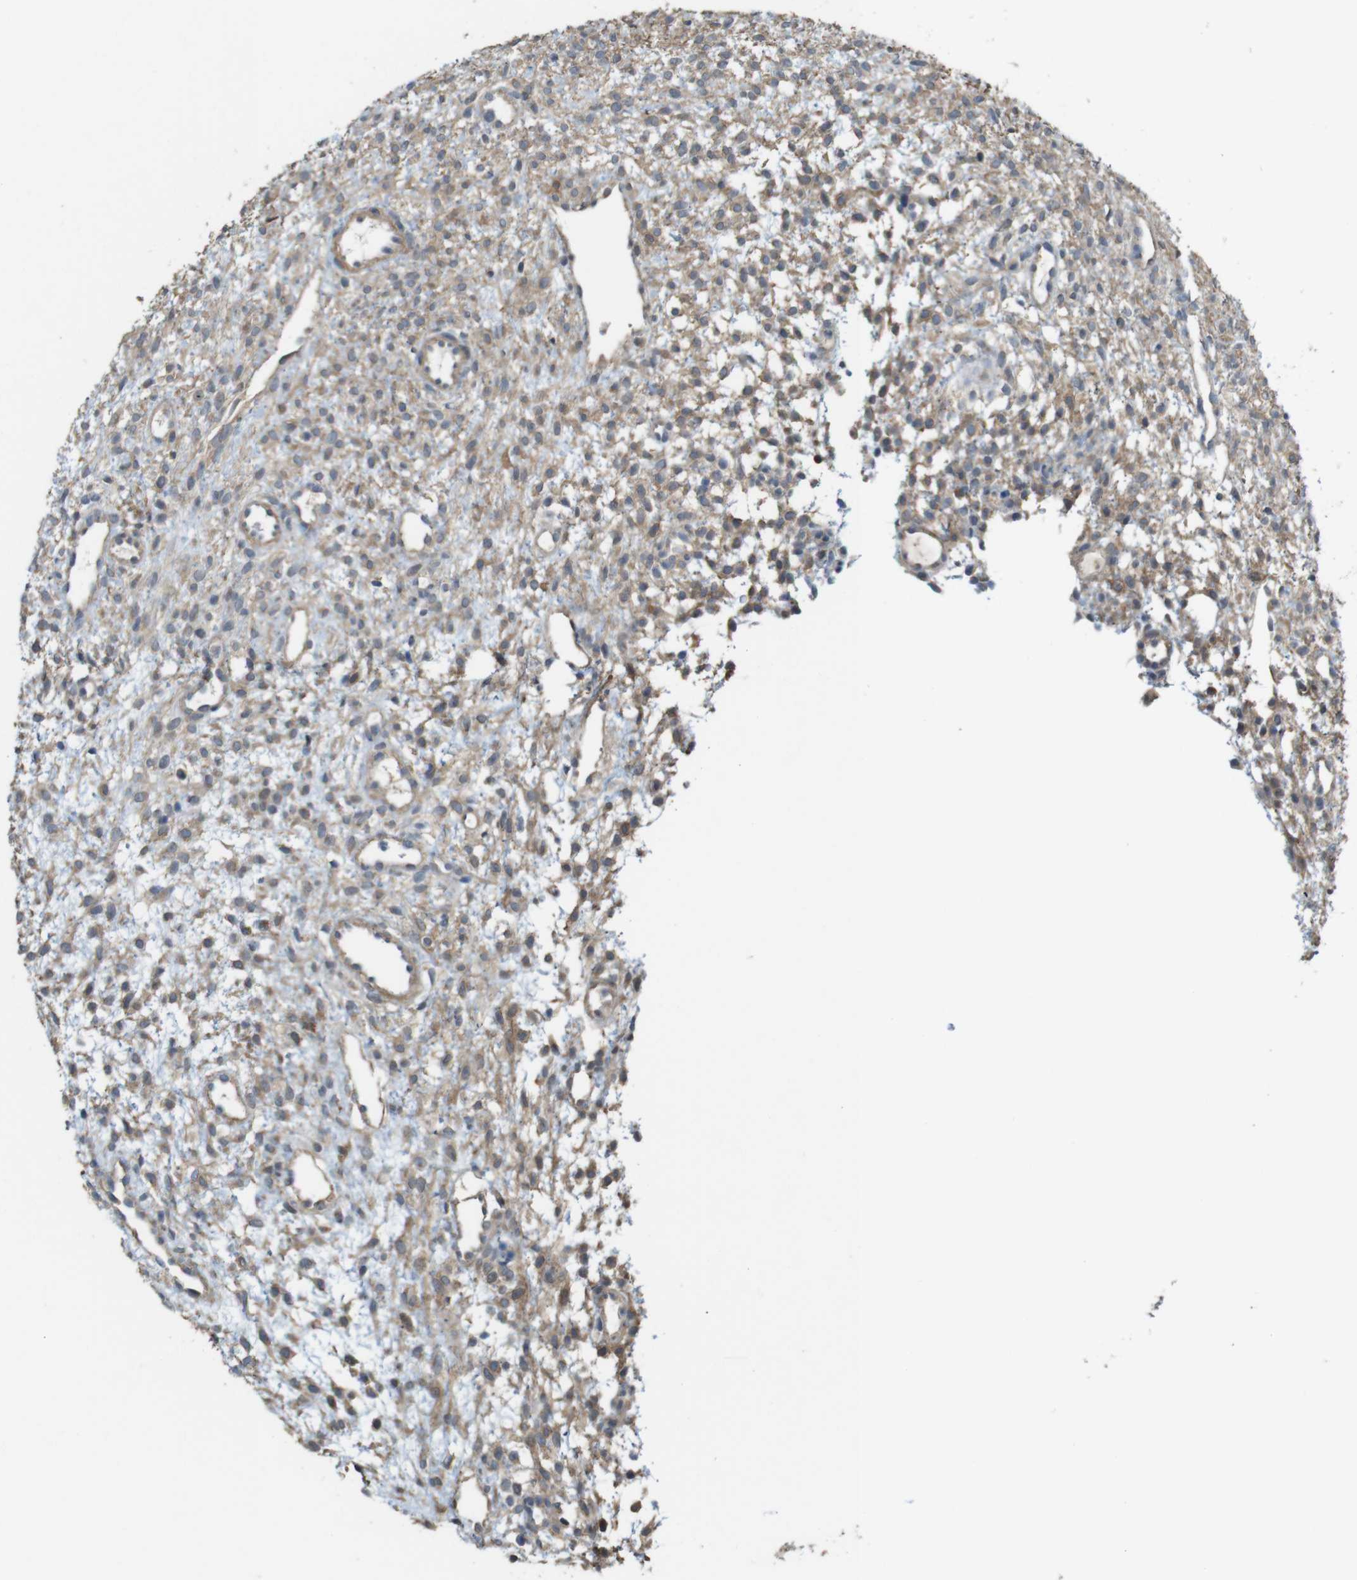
{"staining": {"intensity": "moderate", "quantity": "<25%", "location": "cytoplasmic/membranous"}, "tissue": "ovary", "cell_type": "Ovarian stroma cells", "image_type": "normal", "snomed": [{"axis": "morphology", "description": "Normal tissue, NOS"}, {"axis": "morphology", "description": "Cyst, NOS"}, {"axis": "topography", "description": "Ovary"}], "caption": "Immunohistochemical staining of unremarkable ovary displays <25% levels of moderate cytoplasmic/membranous protein positivity in about <25% of ovarian stroma cells.", "gene": "CDC34", "patient": {"sex": "female", "age": 18}}